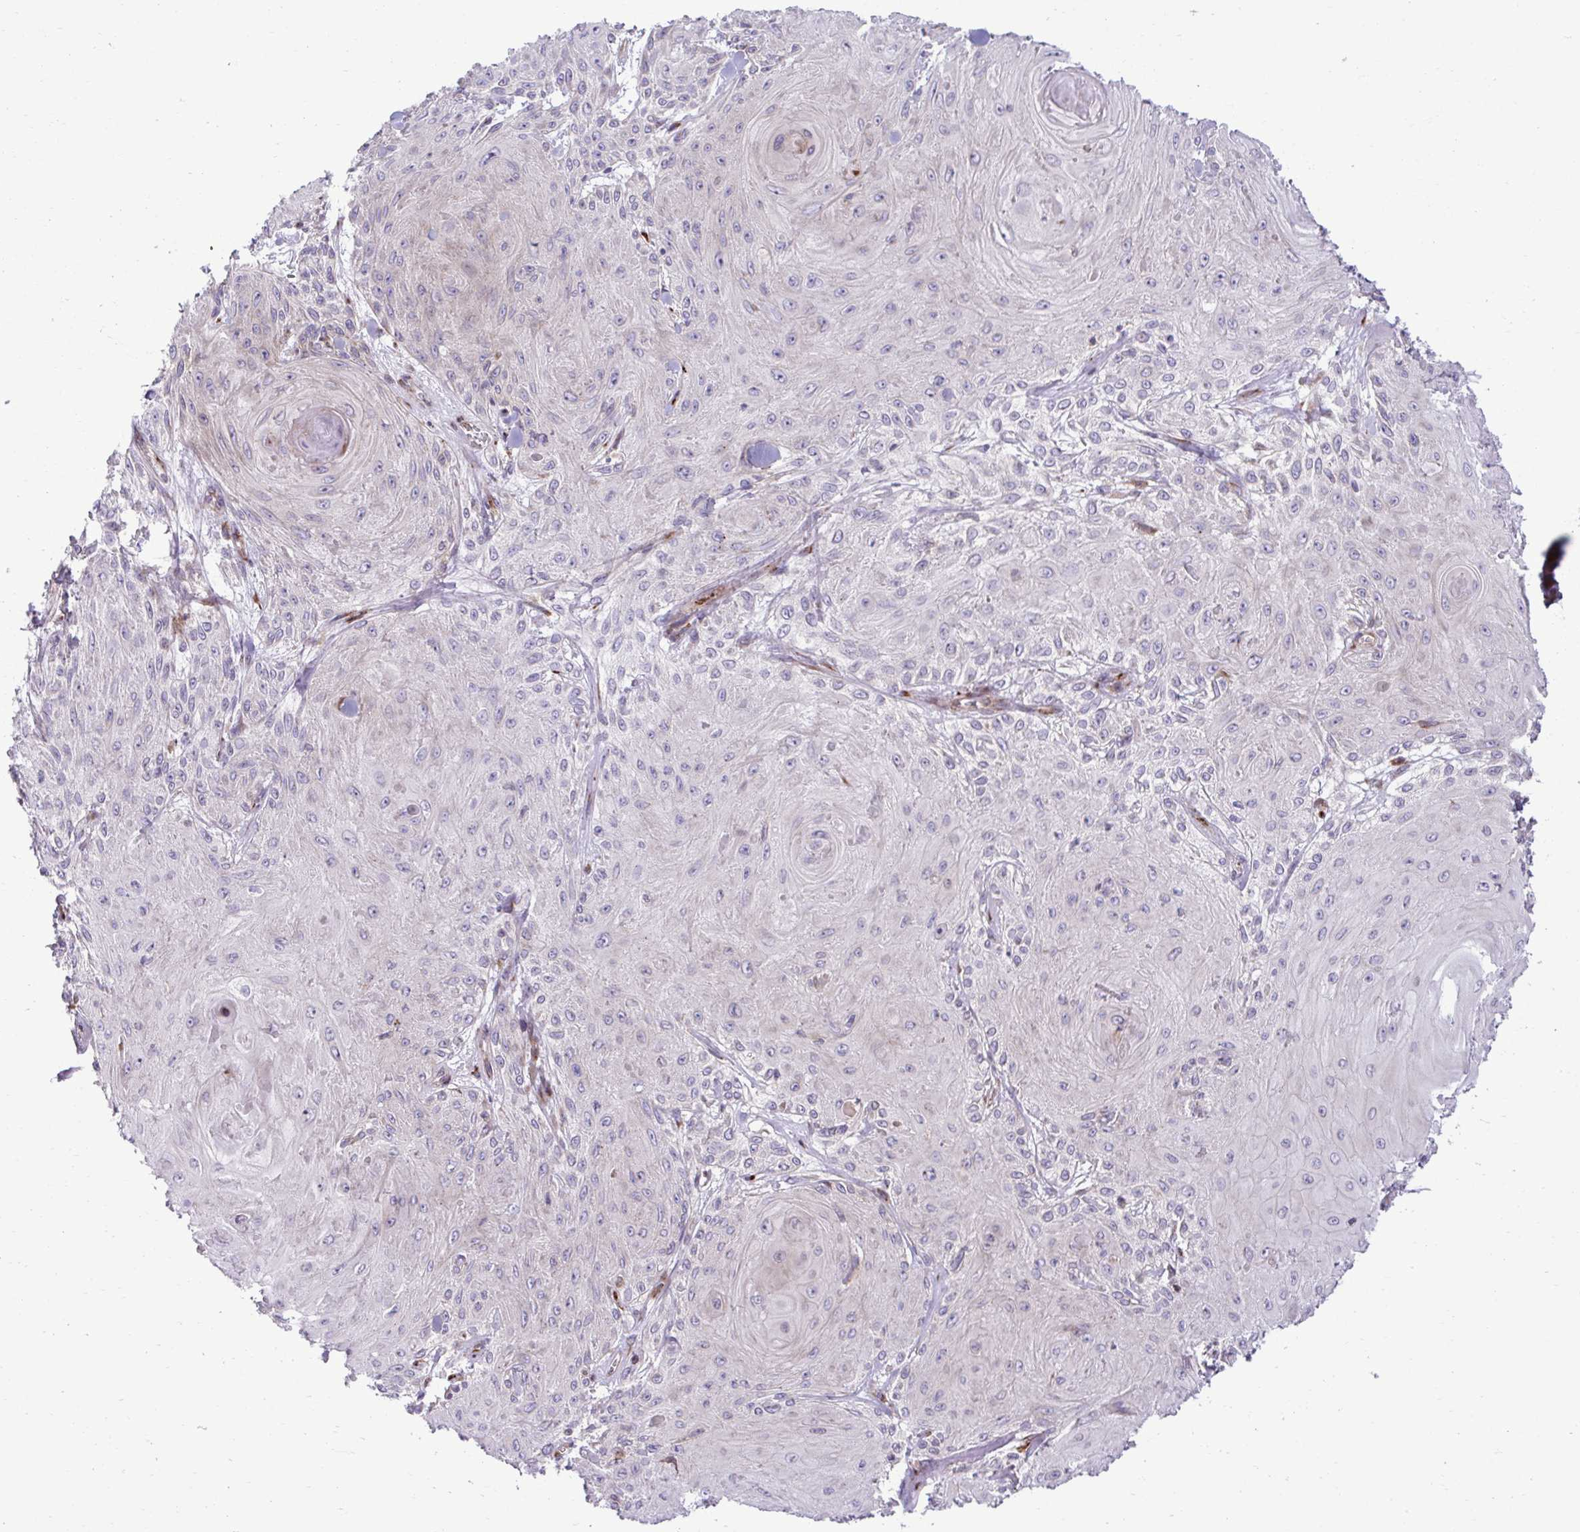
{"staining": {"intensity": "negative", "quantity": "none", "location": "none"}, "tissue": "skin cancer", "cell_type": "Tumor cells", "image_type": "cancer", "snomed": [{"axis": "morphology", "description": "Squamous cell carcinoma, NOS"}, {"axis": "topography", "description": "Skin"}], "caption": "Immunohistochemistry image of human skin cancer (squamous cell carcinoma) stained for a protein (brown), which displays no staining in tumor cells.", "gene": "LIMS1", "patient": {"sex": "male", "age": 88}}